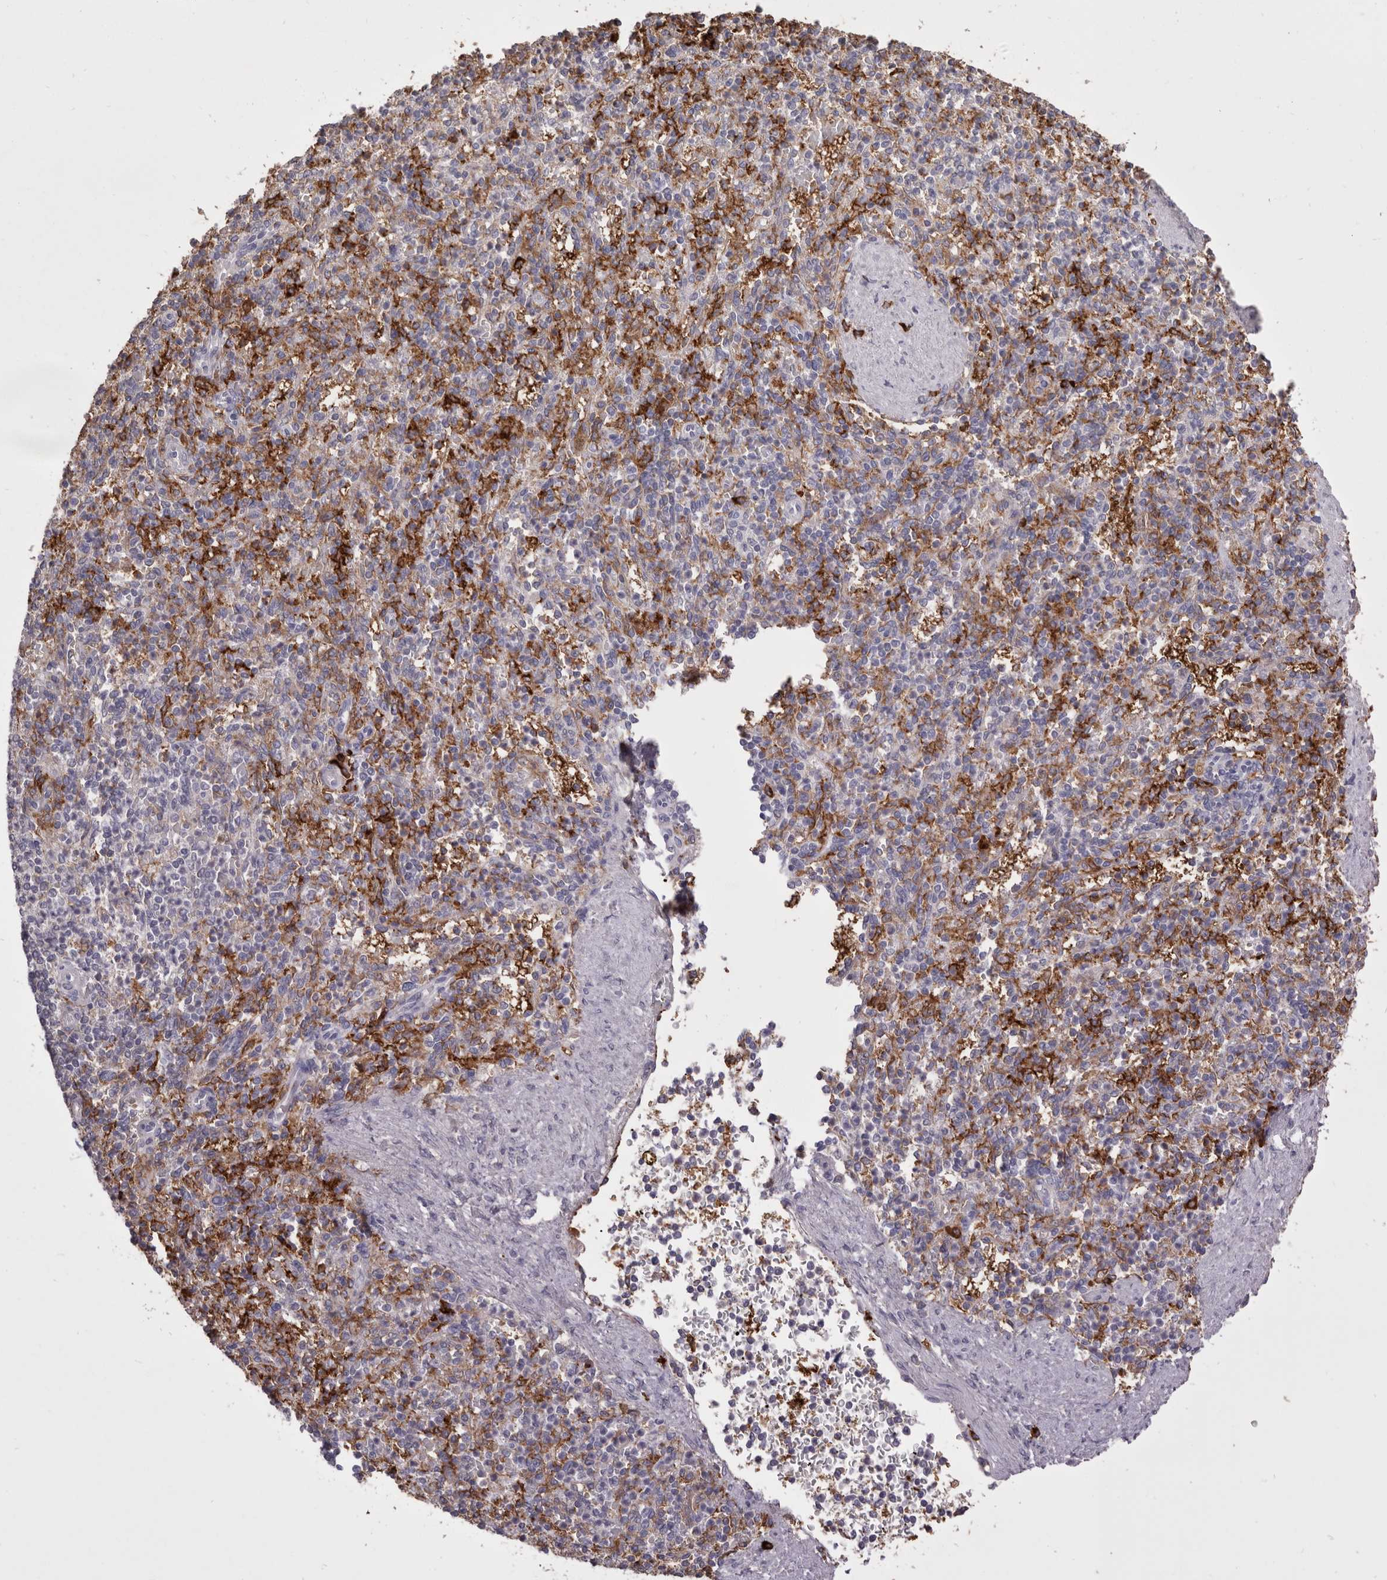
{"staining": {"intensity": "moderate", "quantity": "25%-75%", "location": "cytoplasmic/membranous"}, "tissue": "spleen", "cell_type": "Cells in red pulp", "image_type": "normal", "snomed": [{"axis": "morphology", "description": "Normal tissue, NOS"}, {"axis": "topography", "description": "Spleen"}], "caption": "Approximately 25%-75% of cells in red pulp in normal human spleen demonstrate moderate cytoplasmic/membranous protein expression as visualized by brown immunohistochemical staining.", "gene": "HCAR2", "patient": {"sex": "female", "age": 74}}